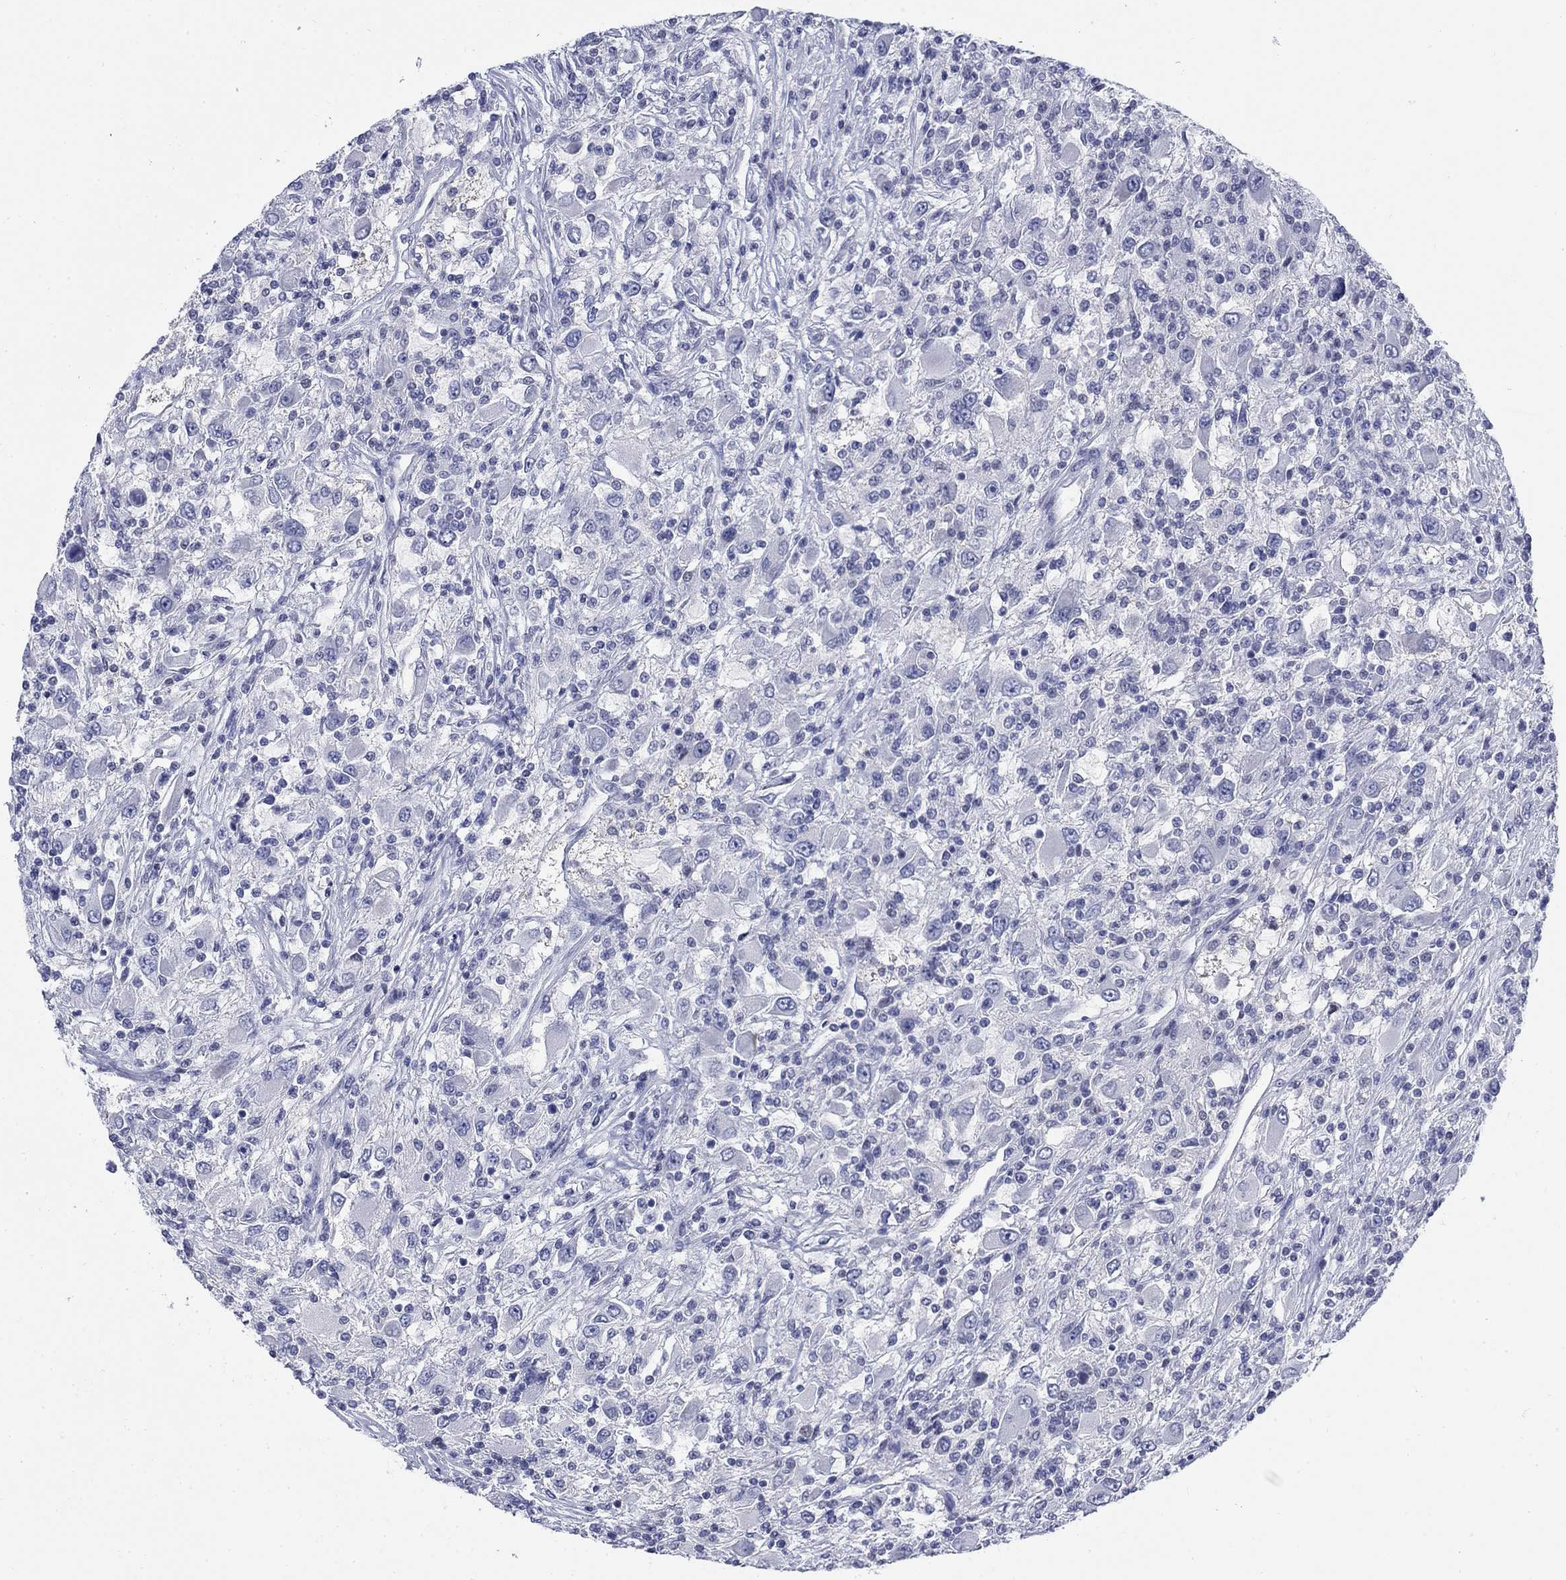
{"staining": {"intensity": "negative", "quantity": "none", "location": "none"}, "tissue": "renal cancer", "cell_type": "Tumor cells", "image_type": "cancer", "snomed": [{"axis": "morphology", "description": "Adenocarcinoma, NOS"}, {"axis": "topography", "description": "Kidney"}], "caption": "Tumor cells are negative for brown protein staining in adenocarcinoma (renal).", "gene": "IGF2BP3", "patient": {"sex": "female", "age": 67}}